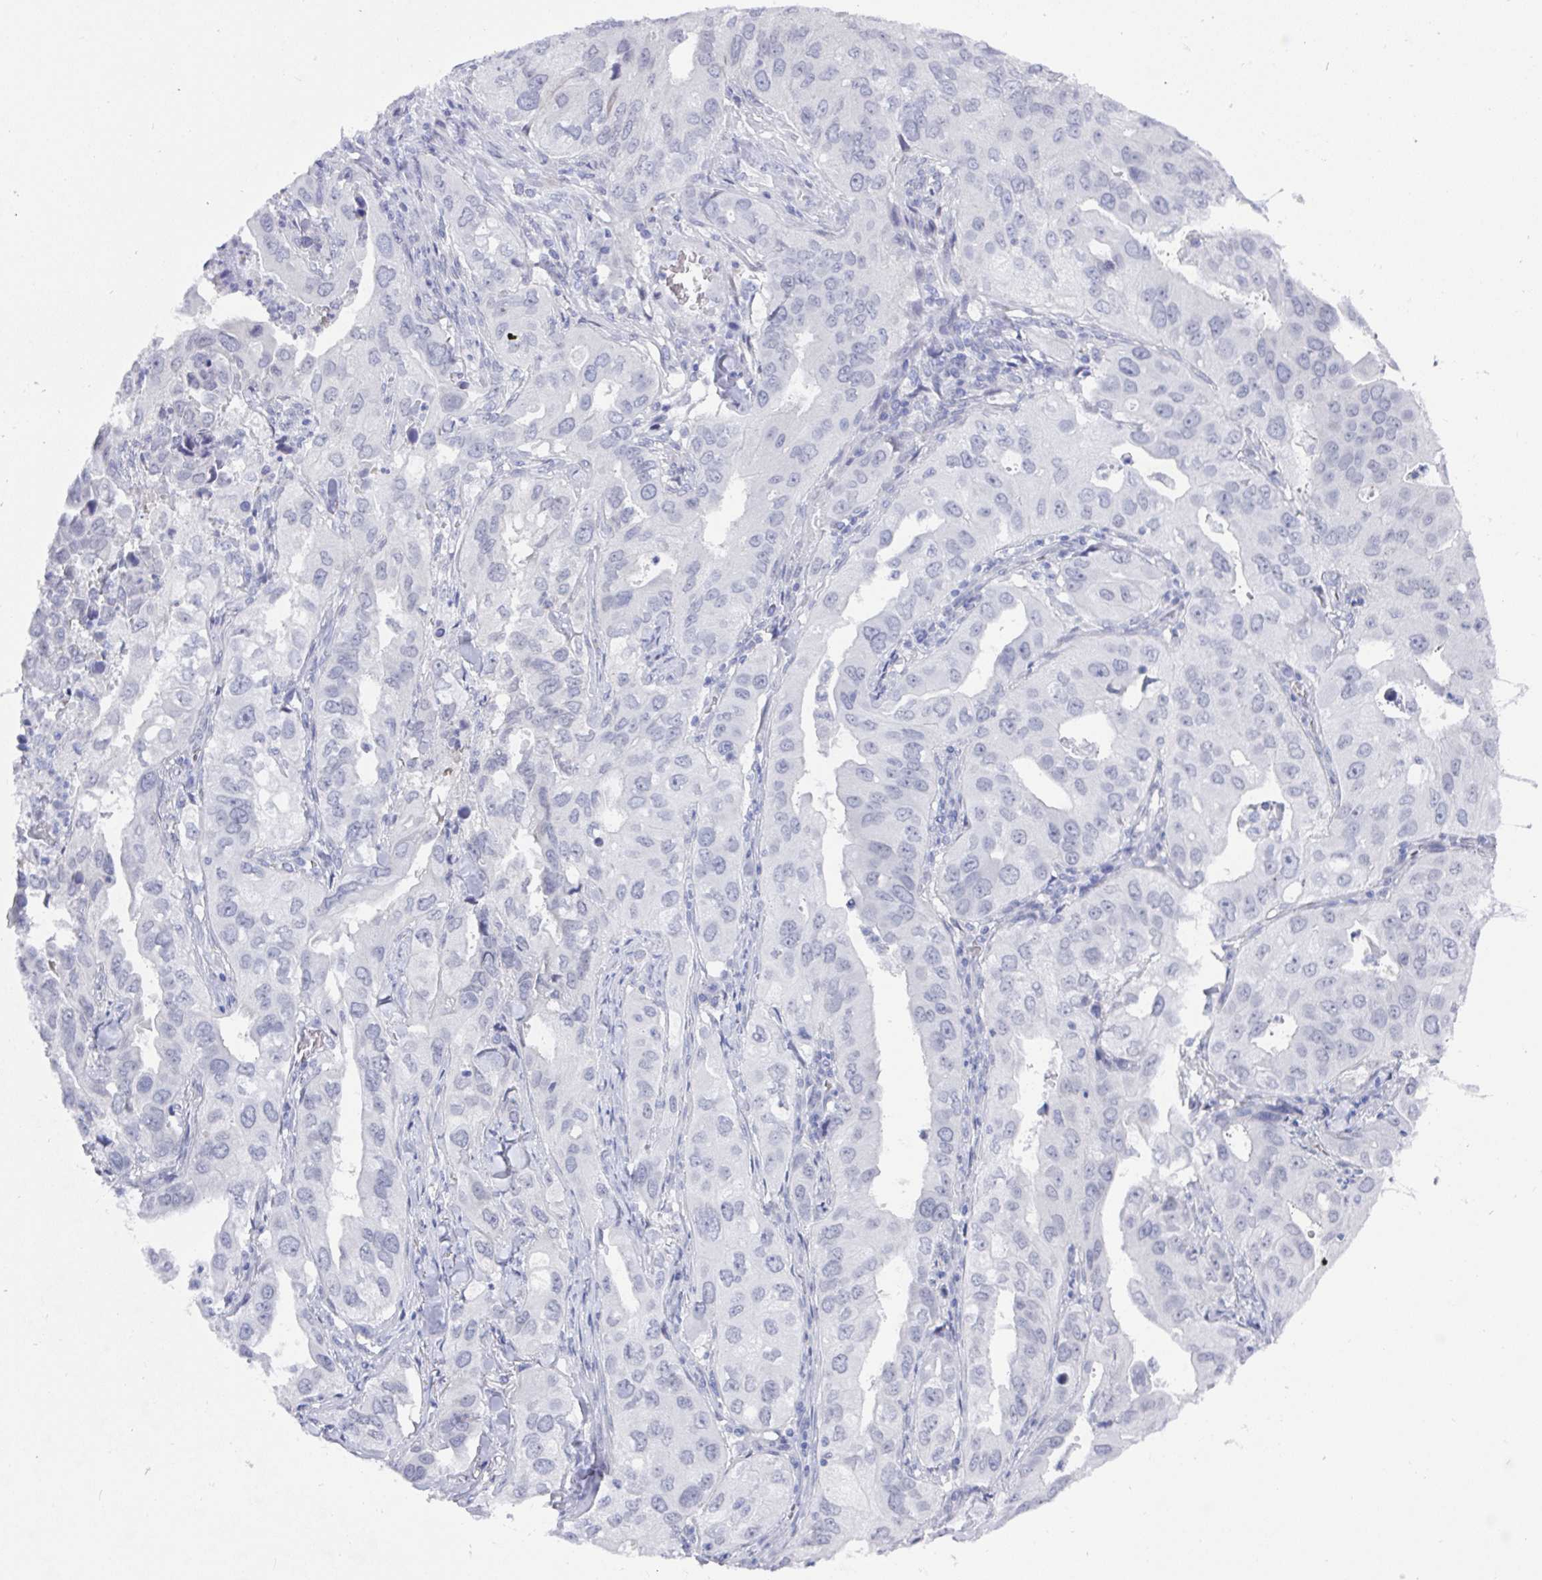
{"staining": {"intensity": "negative", "quantity": "none", "location": "none"}, "tissue": "lung cancer", "cell_type": "Tumor cells", "image_type": "cancer", "snomed": [{"axis": "morphology", "description": "Adenocarcinoma, NOS"}, {"axis": "topography", "description": "Lung"}], "caption": "DAB (3,3'-diaminobenzidine) immunohistochemical staining of lung cancer demonstrates no significant expression in tumor cells.", "gene": "MFSD4A", "patient": {"sex": "male", "age": 48}}